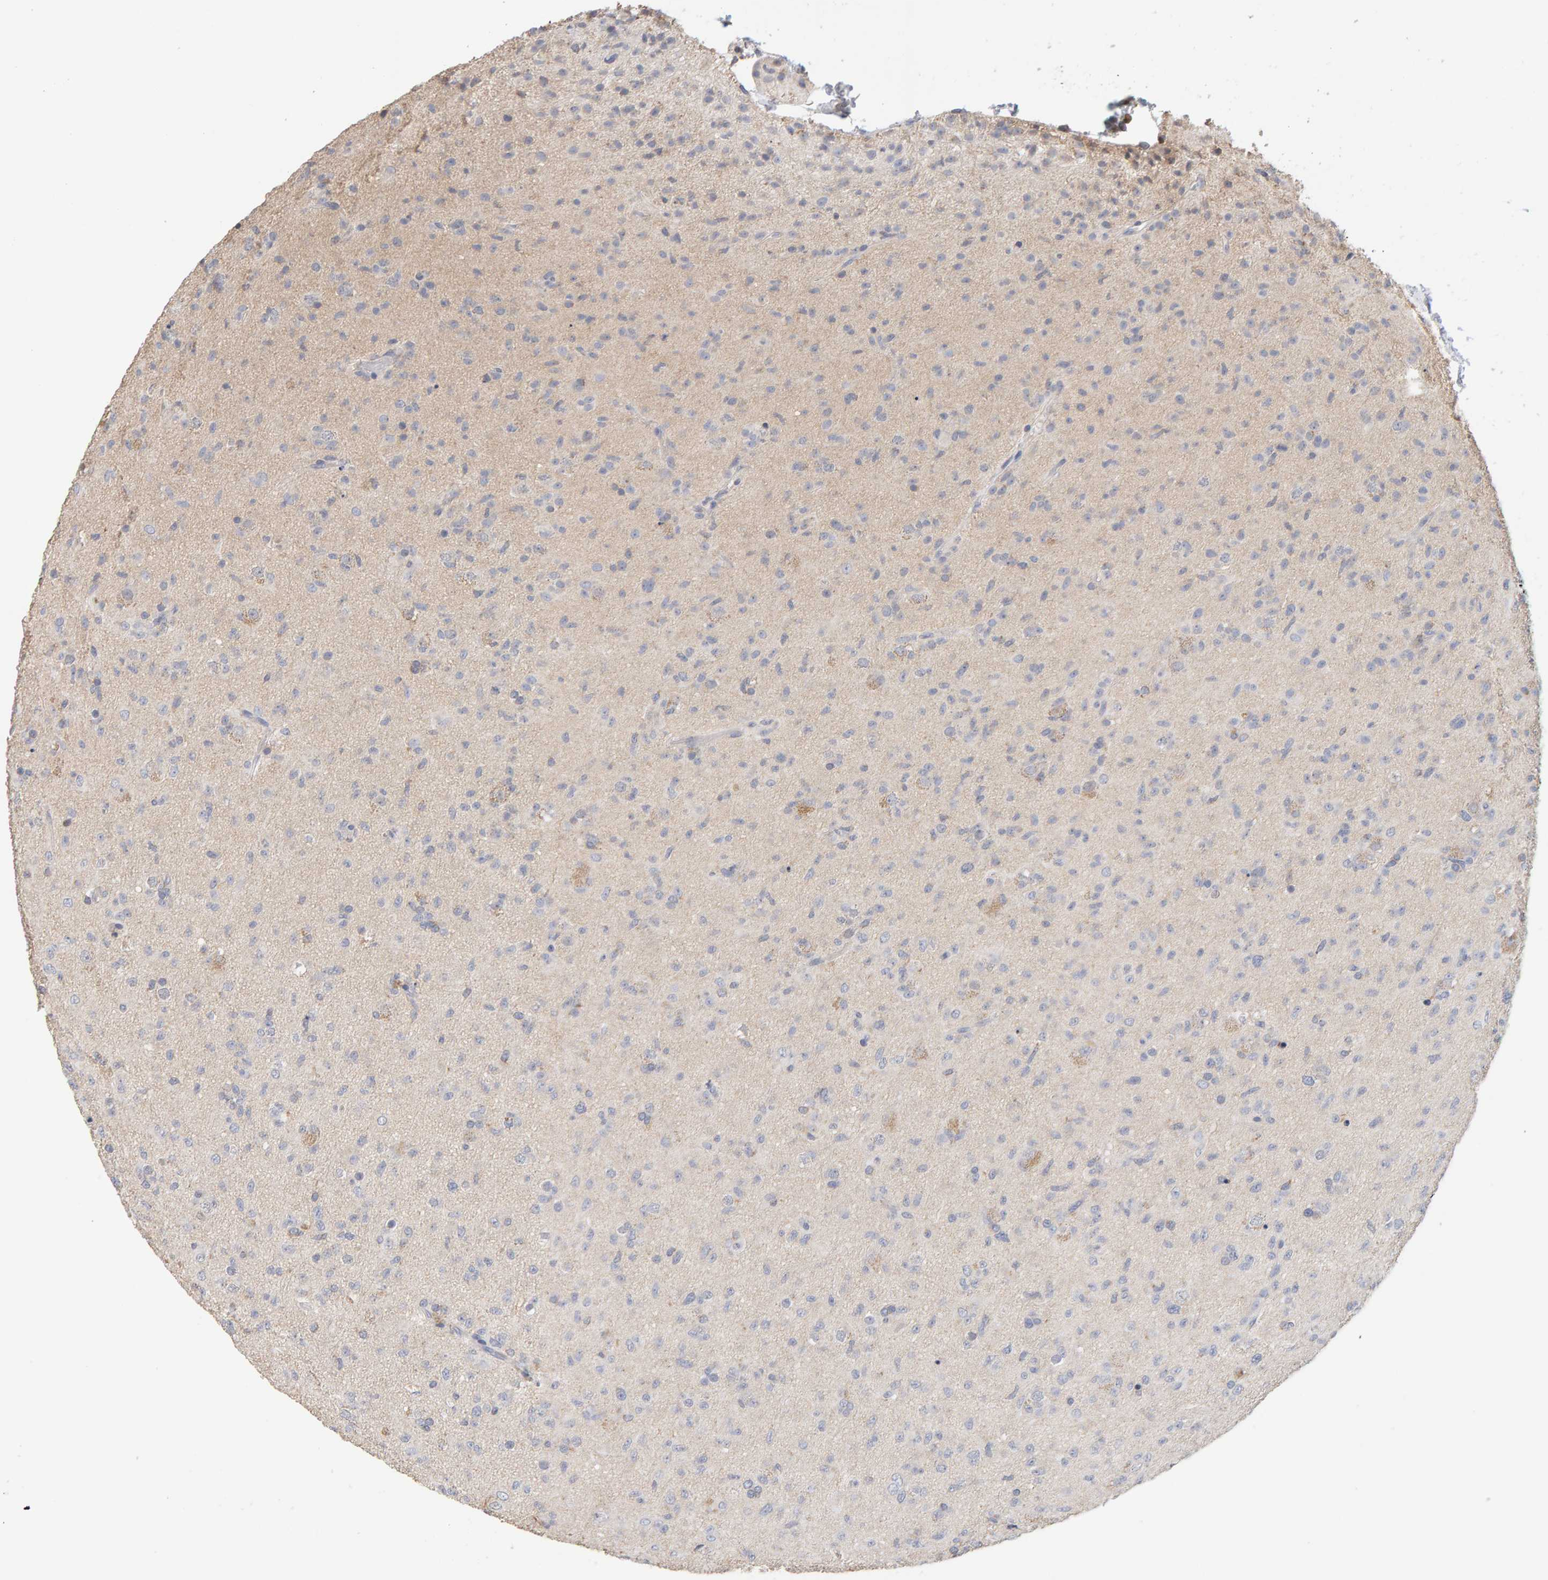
{"staining": {"intensity": "negative", "quantity": "none", "location": "none"}, "tissue": "glioma", "cell_type": "Tumor cells", "image_type": "cancer", "snomed": [{"axis": "morphology", "description": "Glioma, malignant, Low grade"}, {"axis": "topography", "description": "Brain"}], "caption": "This is a histopathology image of IHC staining of glioma, which shows no positivity in tumor cells. (DAB immunohistochemistry (IHC), high magnification).", "gene": "SGPL1", "patient": {"sex": "male", "age": 65}}